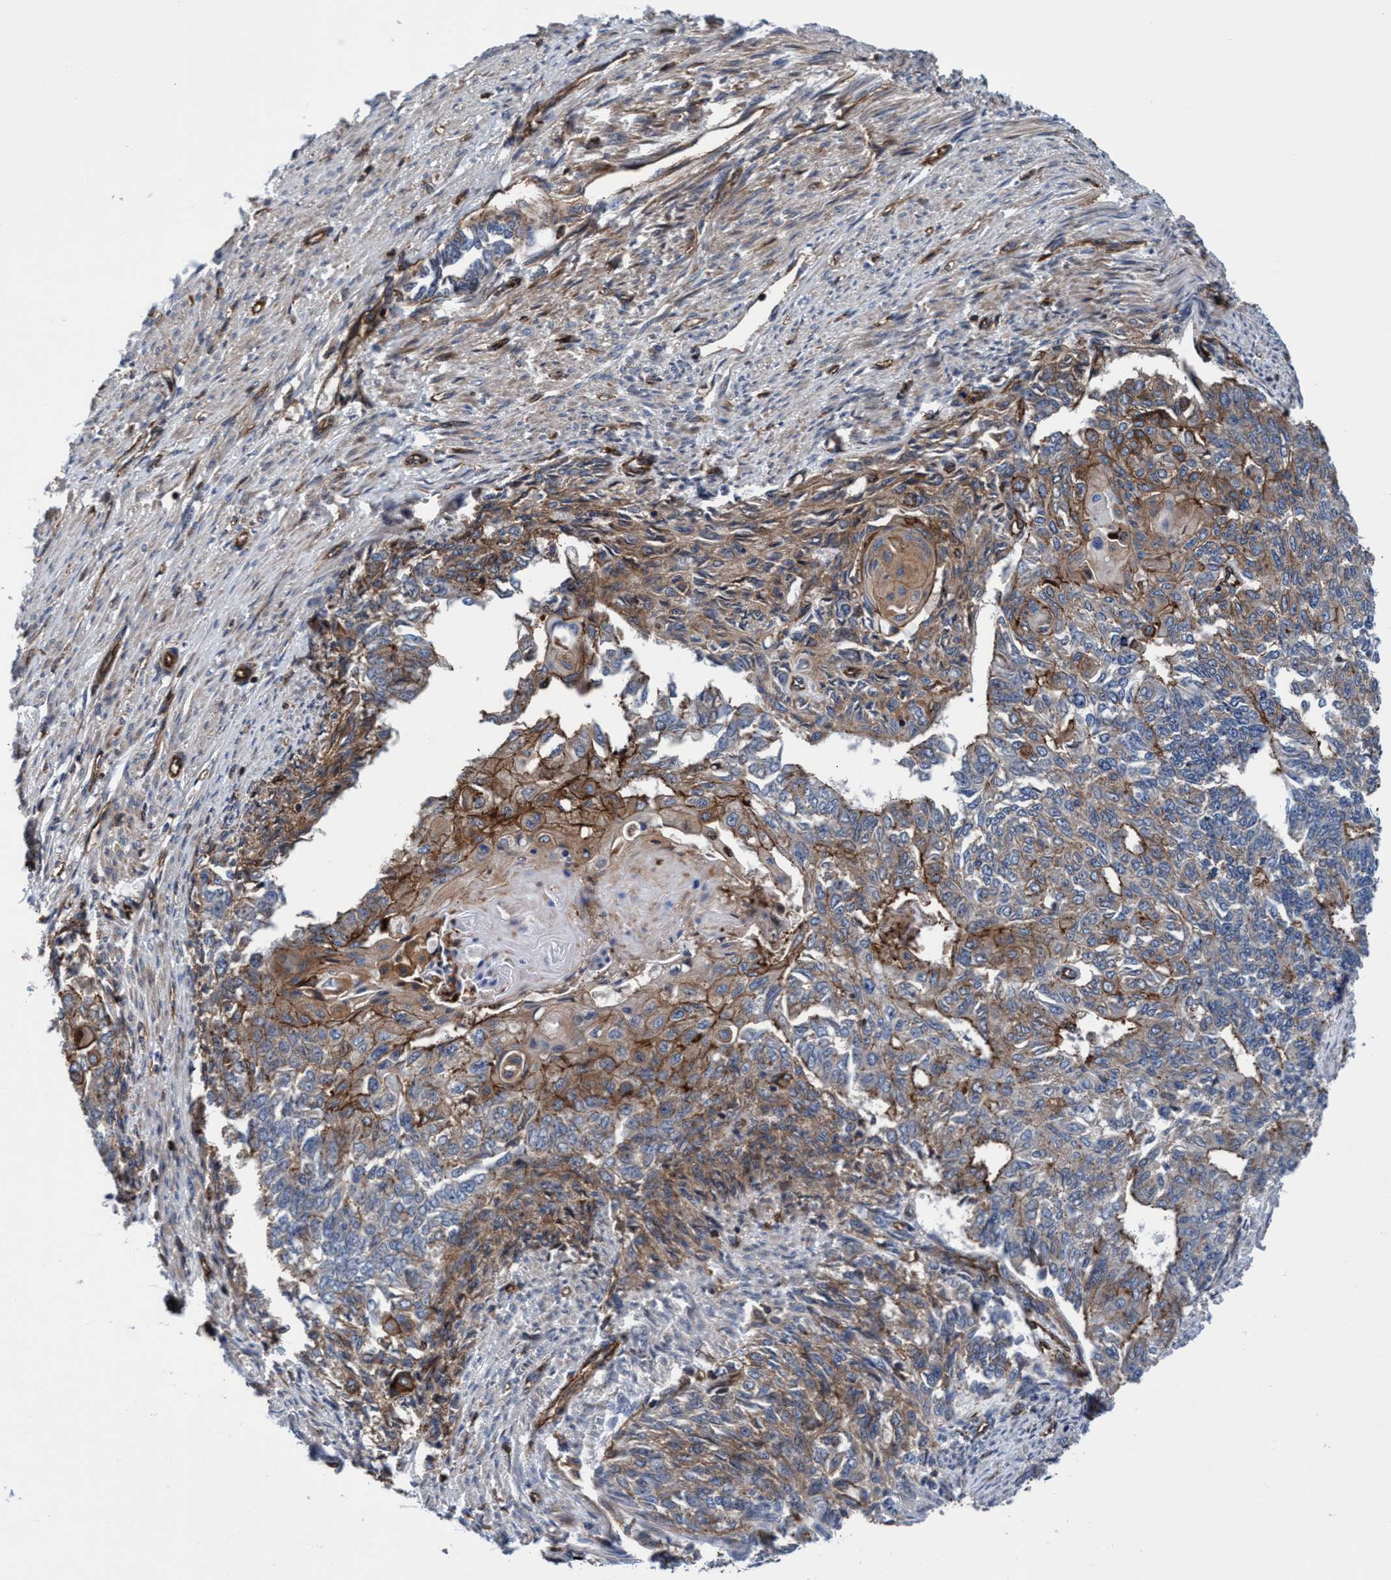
{"staining": {"intensity": "moderate", "quantity": "<25%", "location": "cytoplasmic/membranous"}, "tissue": "endometrial cancer", "cell_type": "Tumor cells", "image_type": "cancer", "snomed": [{"axis": "morphology", "description": "Adenocarcinoma, NOS"}, {"axis": "topography", "description": "Endometrium"}], "caption": "Endometrial cancer (adenocarcinoma) stained for a protein displays moderate cytoplasmic/membranous positivity in tumor cells.", "gene": "MCM3AP", "patient": {"sex": "female", "age": 32}}